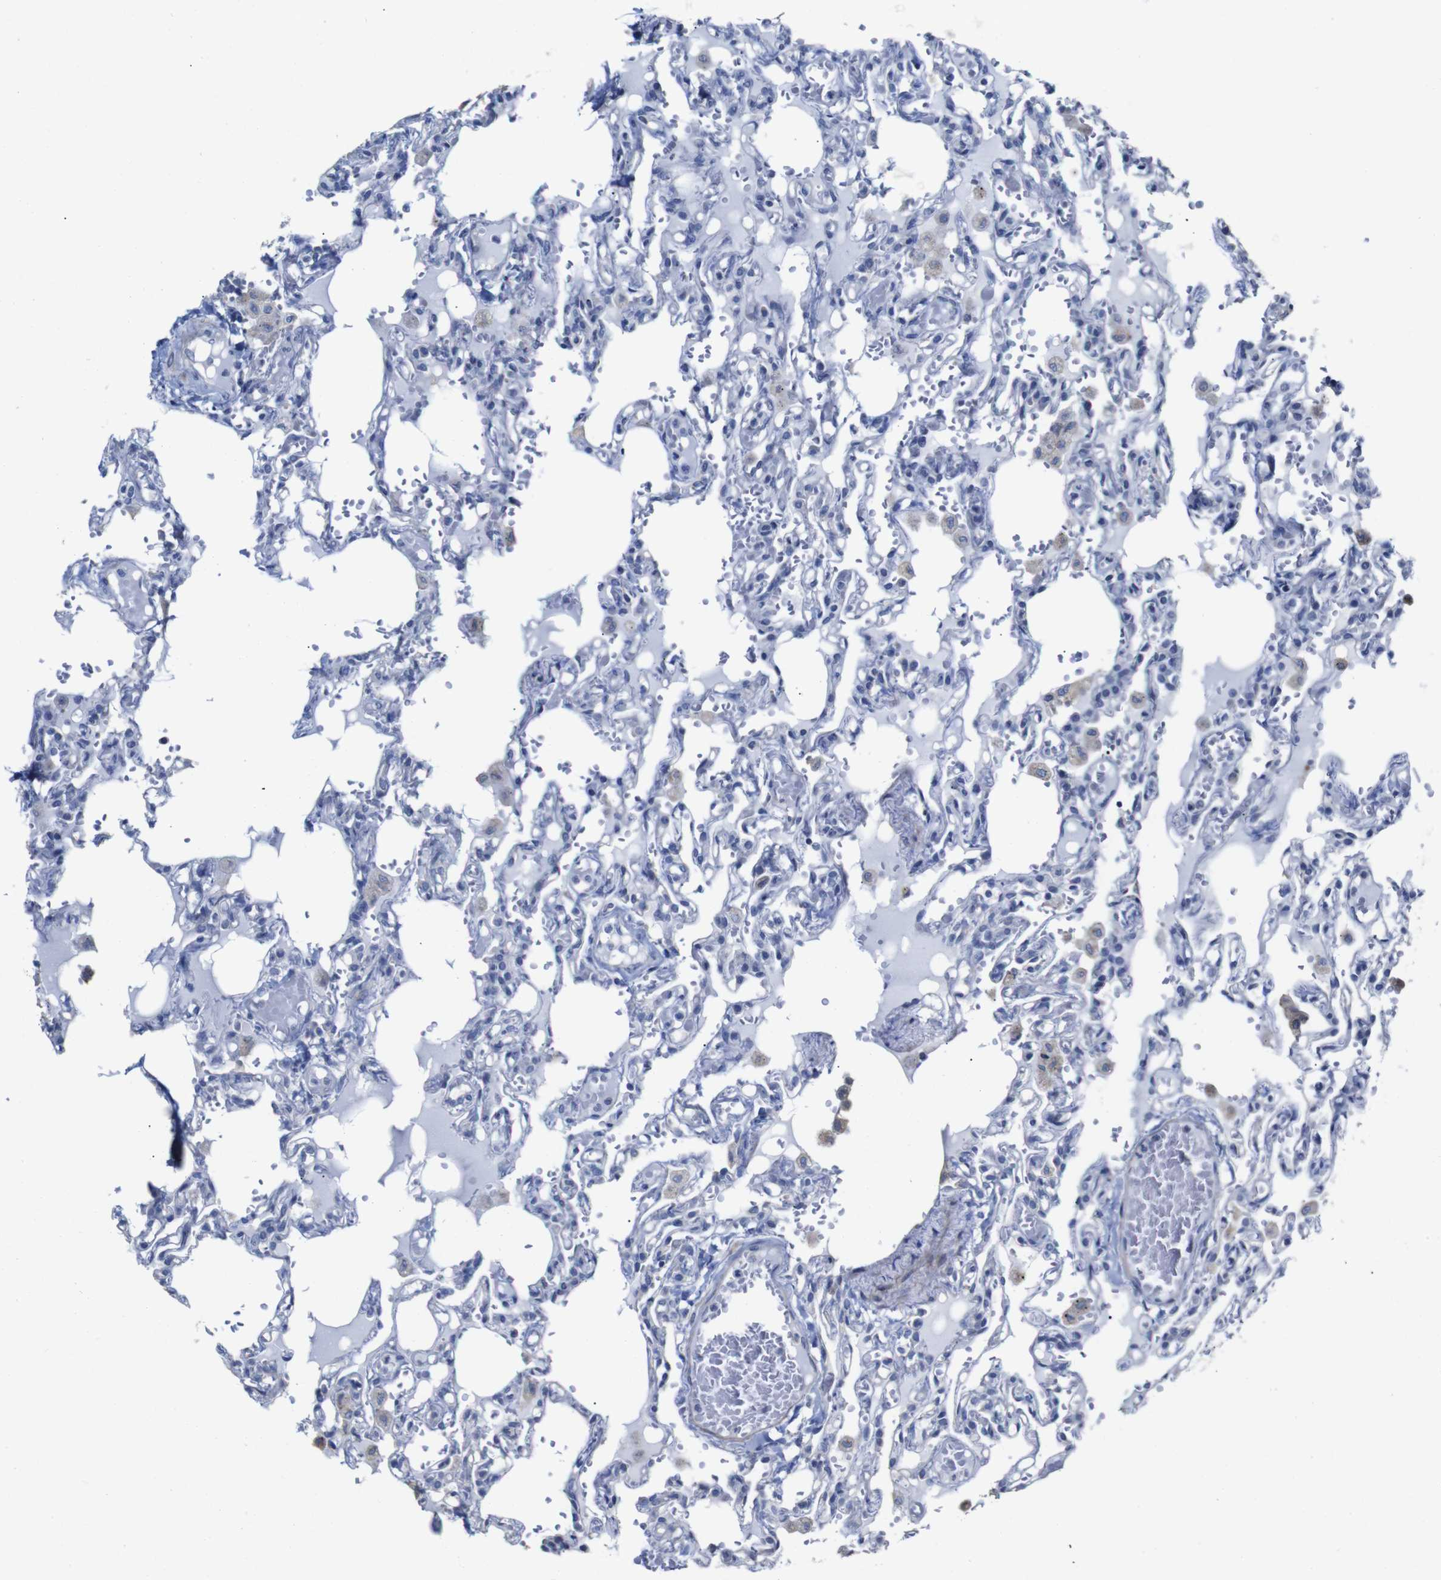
{"staining": {"intensity": "negative", "quantity": "none", "location": "none"}, "tissue": "lung", "cell_type": "Alveolar cells", "image_type": "normal", "snomed": [{"axis": "morphology", "description": "Normal tissue, NOS"}, {"axis": "topography", "description": "Lung"}], "caption": "The micrograph demonstrates no staining of alveolar cells in normal lung. (DAB IHC with hematoxylin counter stain).", "gene": "TCEAL9", "patient": {"sex": "male", "age": 21}}